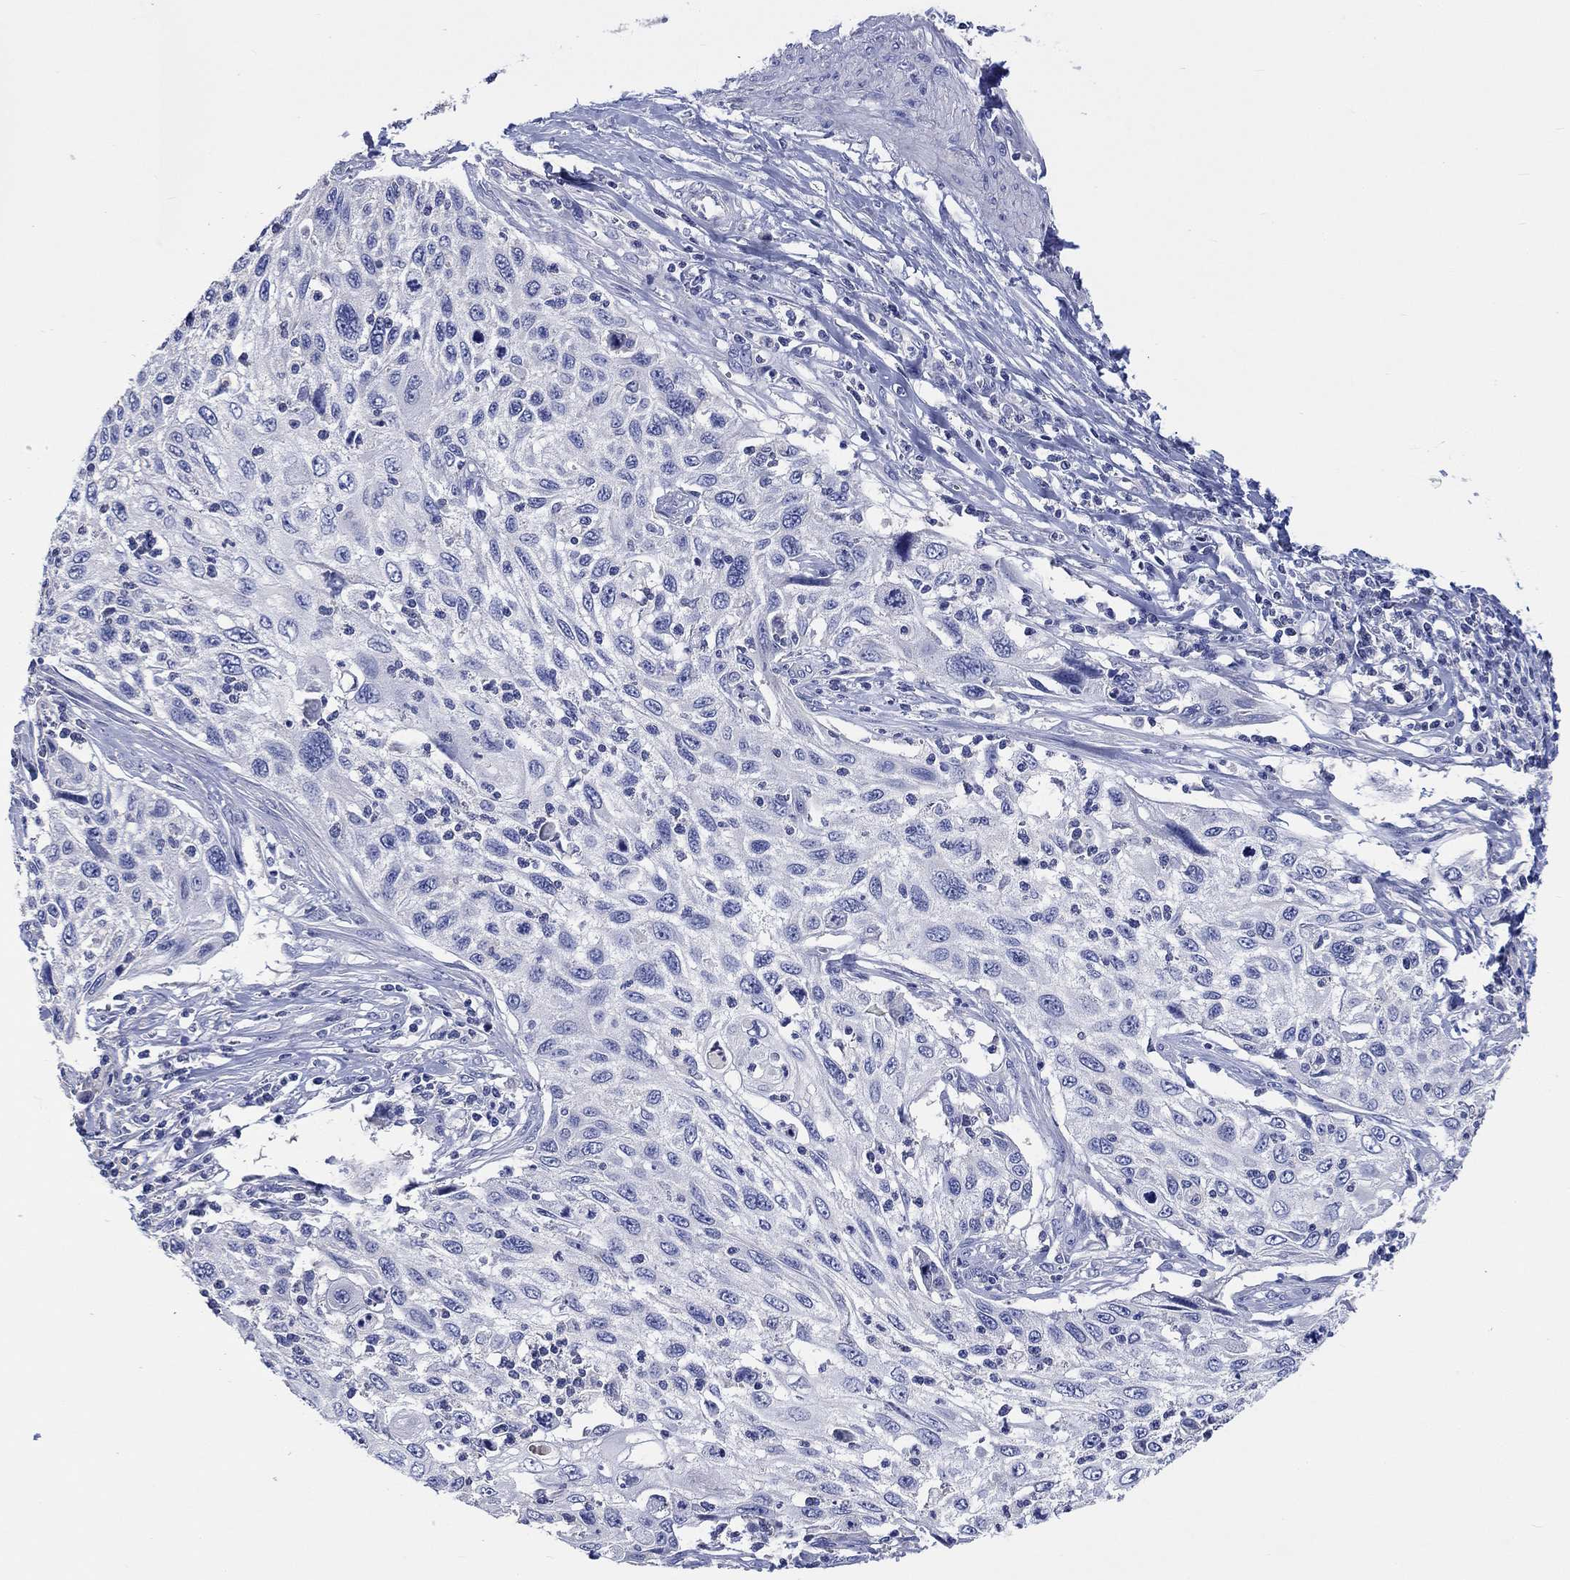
{"staining": {"intensity": "negative", "quantity": "none", "location": "none"}, "tissue": "cervical cancer", "cell_type": "Tumor cells", "image_type": "cancer", "snomed": [{"axis": "morphology", "description": "Squamous cell carcinoma, NOS"}, {"axis": "topography", "description": "Cervix"}], "caption": "Tumor cells show no significant expression in cervical cancer.", "gene": "TOMM20L", "patient": {"sex": "female", "age": 70}}